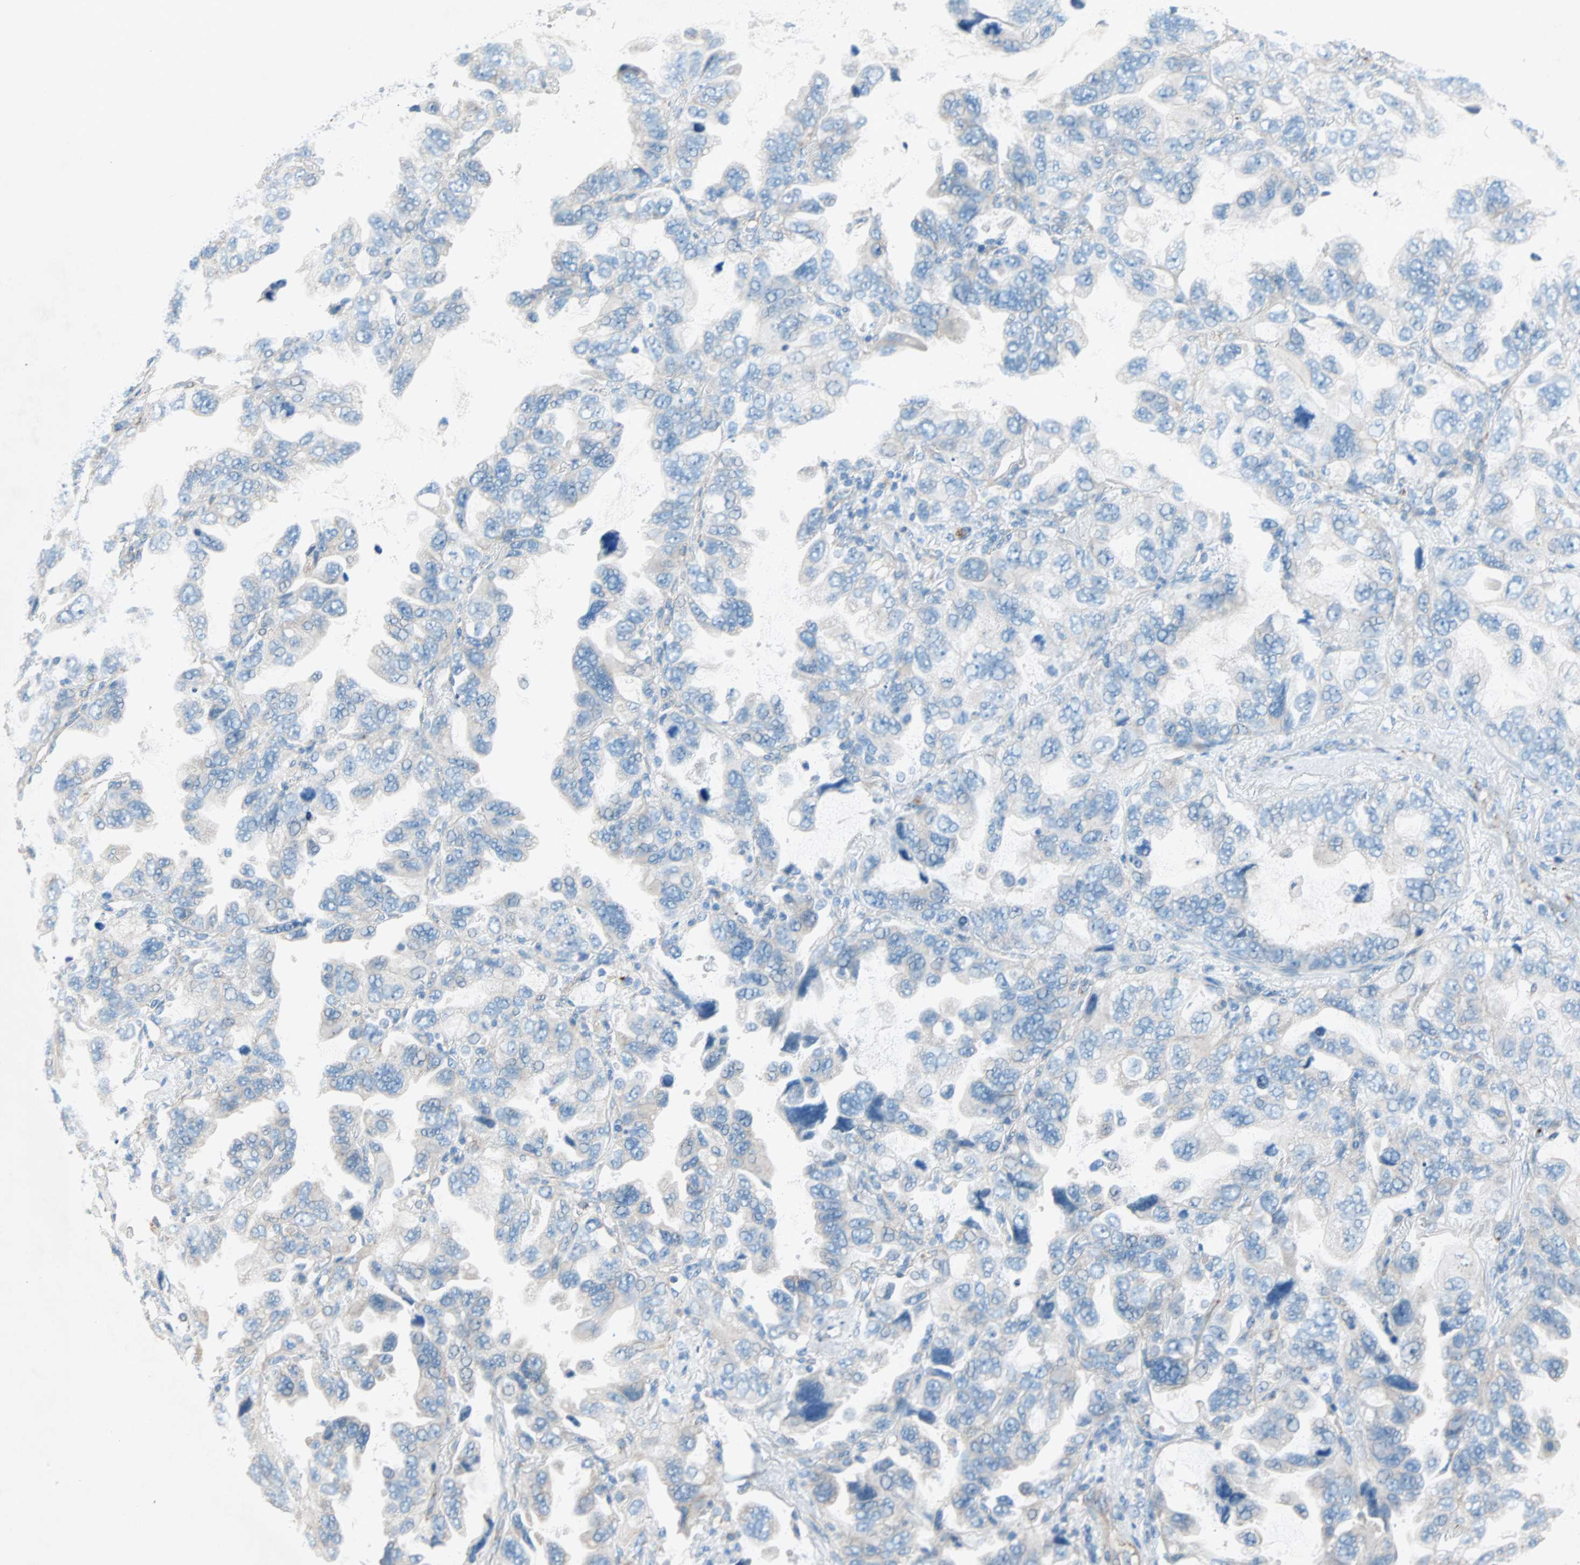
{"staining": {"intensity": "moderate", "quantity": ">75%", "location": "cytoplasmic/membranous"}, "tissue": "lung cancer", "cell_type": "Tumor cells", "image_type": "cancer", "snomed": [{"axis": "morphology", "description": "Squamous cell carcinoma, NOS"}, {"axis": "topography", "description": "Lung"}], "caption": "There is medium levels of moderate cytoplasmic/membranous positivity in tumor cells of lung squamous cell carcinoma, as demonstrated by immunohistochemical staining (brown color).", "gene": "LY6G6F", "patient": {"sex": "female", "age": 73}}